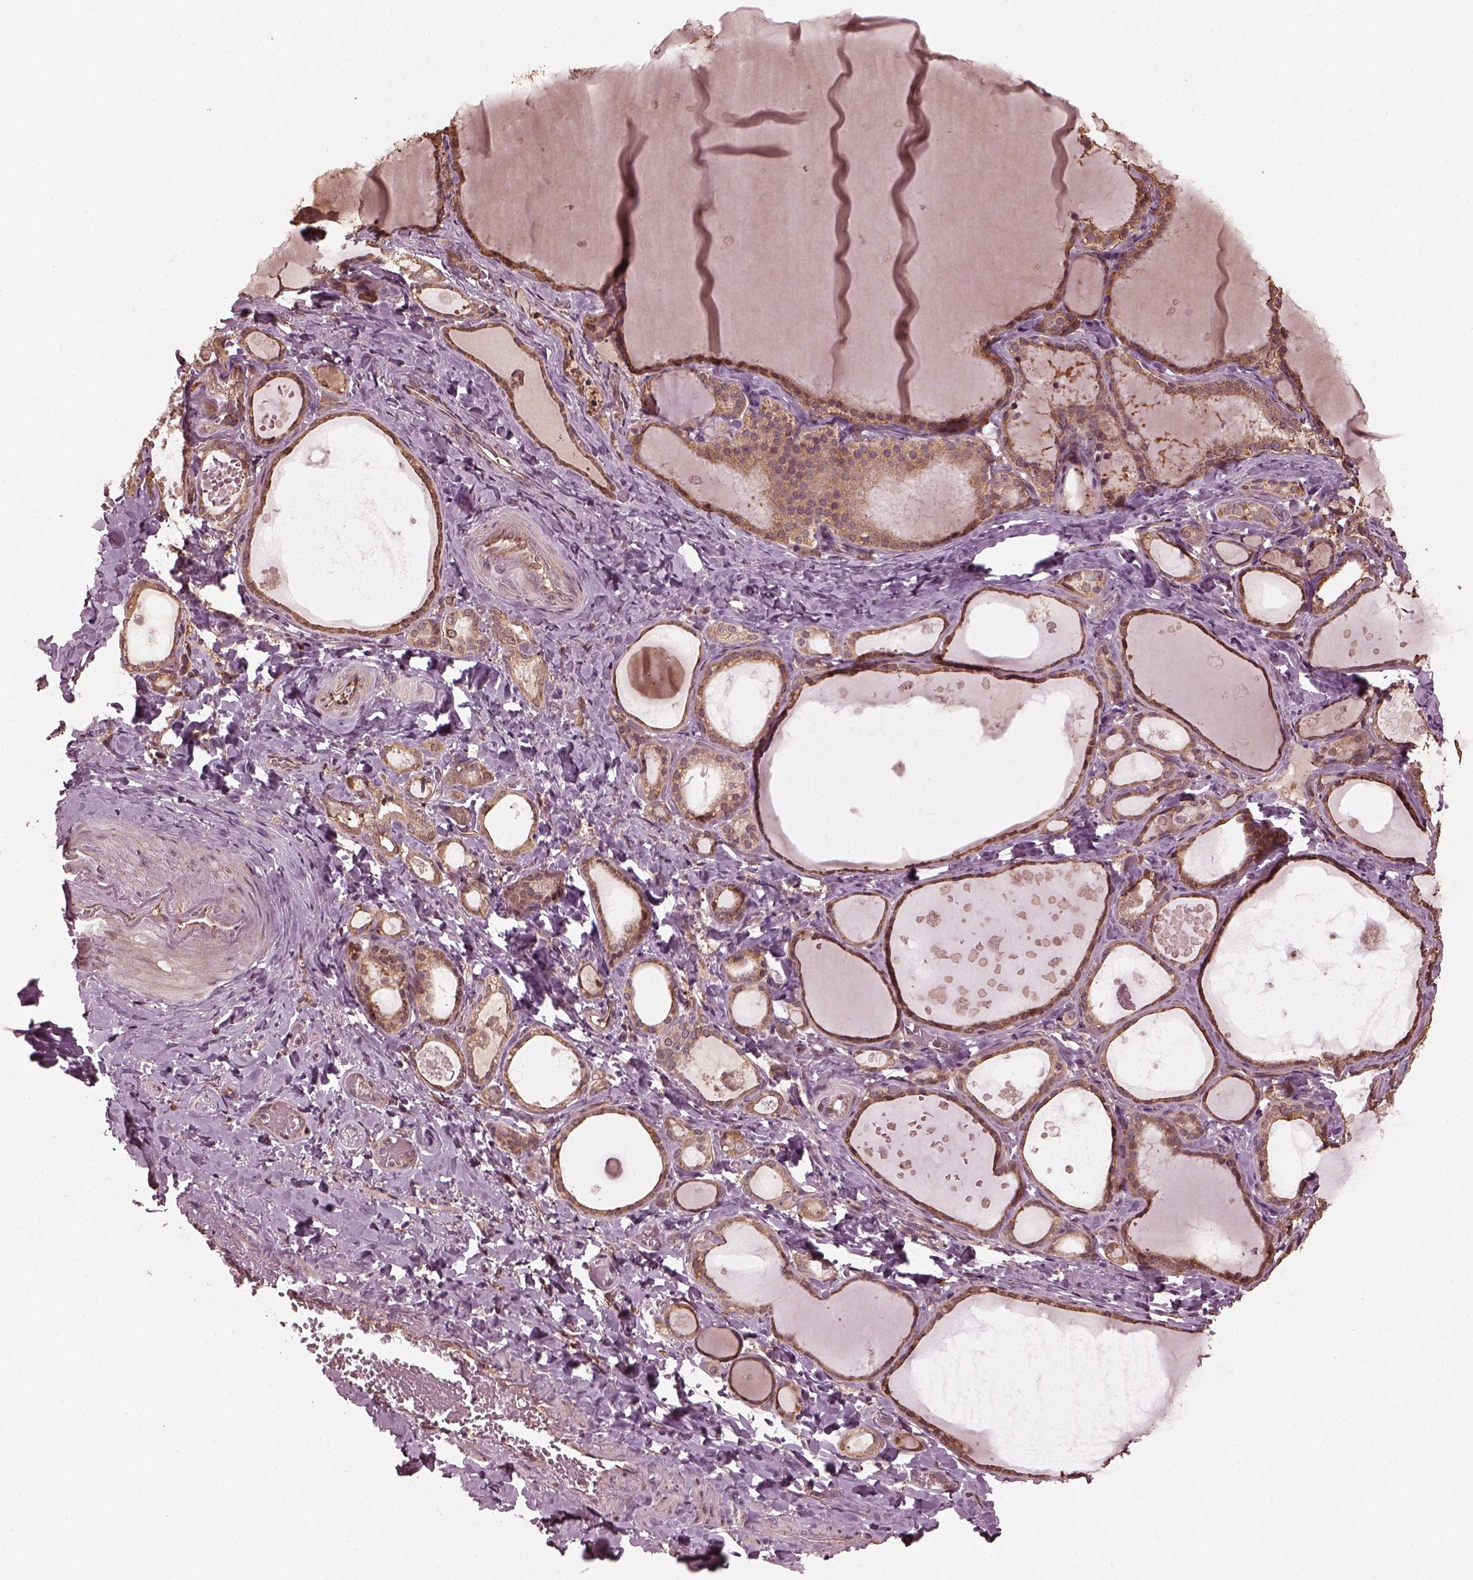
{"staining": {"intensity": "moderate", "quantity": ">75%", "location": "cytoplasmic/membranous"}, "tissue": "thyroid gland", "cell_type": "Glandular cells", "image_type": "normal", "snomed": [{"axis": "morphology", "description": "Normal tissue, NOS"}, {"axis": "topography", "description": "Thyroid gland"}], "caption": "A histopathology image showing moderate cytoplasmic/membranous expression in about >75% of glandular cells in normal thyroid gland, as visualized by brown immunohistochemical staining.", "gene": "ZNF292", "patient": {"sex": "female", "age": 56}}